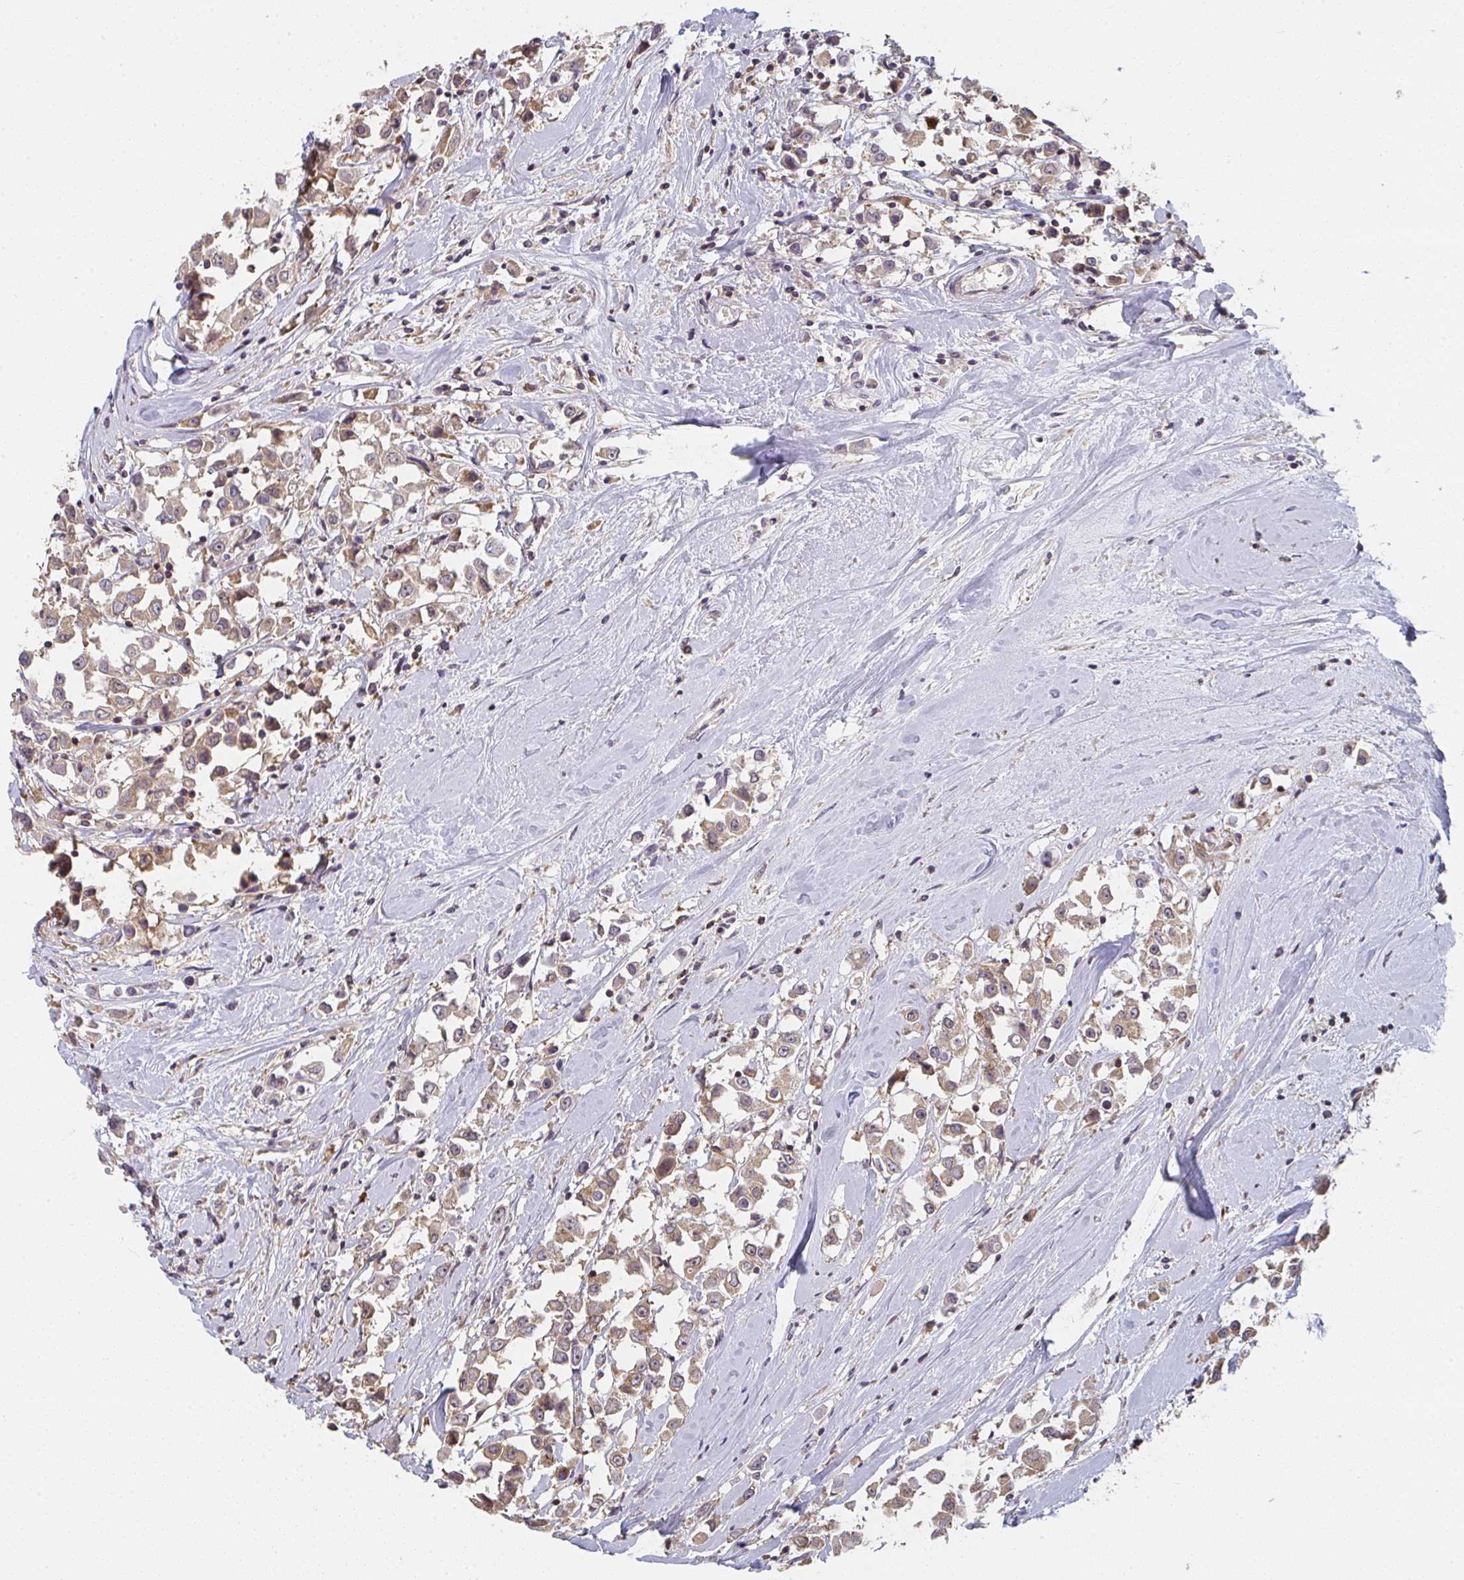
{"staining": {"intensity": "weak", "quantity": ">75%", "location": "cytoplasmic/membranous"}, "tissue": "breast cancer", "cell_type": "Tumor cells", "image_type": "cancer", "snomed": [{"axis": "morphology", "description": "Duct carcinoma"}, {"axis": "topography", "description": "Breast"}], "caption": "Protein staining exhibits weak cytoplasmic/membranous staining in about >75% of tumor cells in breast intraductal carcinoma.", "gene": "RANGRF", "patient": {"sex": "female", "age": 61}}